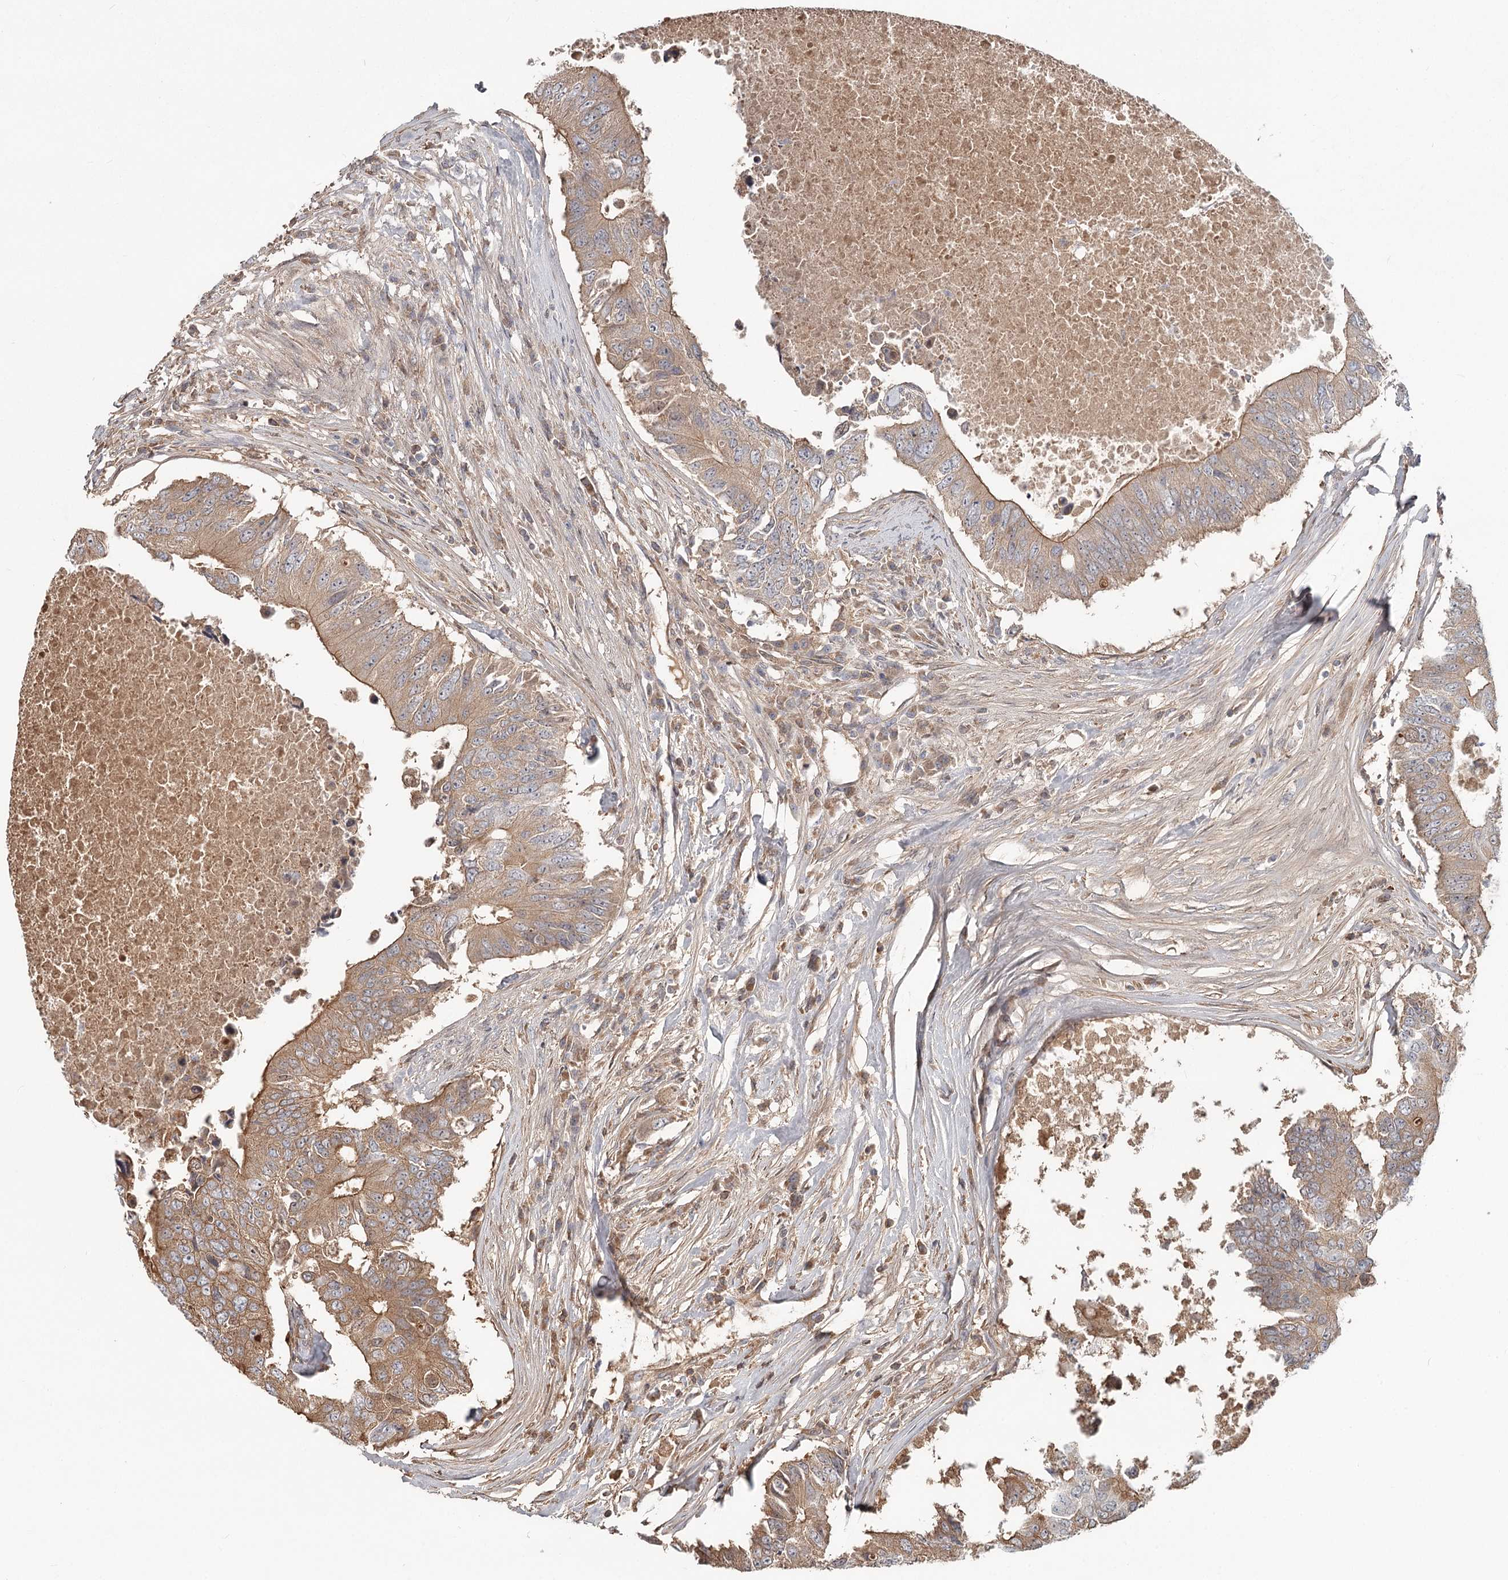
{"staining": {"intensity": "moderate", "quantity": ">75%", "location": "cytoplasmic/membranous"}, "tissue": "colorectal cancer", "cell_type": "Tumor cells", "image_type": "cancer", "snomed": [{"axis": "morphology", "description": "Adenocarcinoma, NOS"}, {"axis": "topography", "description": "Colon"}], "caption": "The image exhibits a brown stain indicating the presence of a protein in the cytoplasmic/membranous of tumor cells in colorectal cancer.", "gene": "DHRS9", "patient": {"sex": "male", "age": 71}}